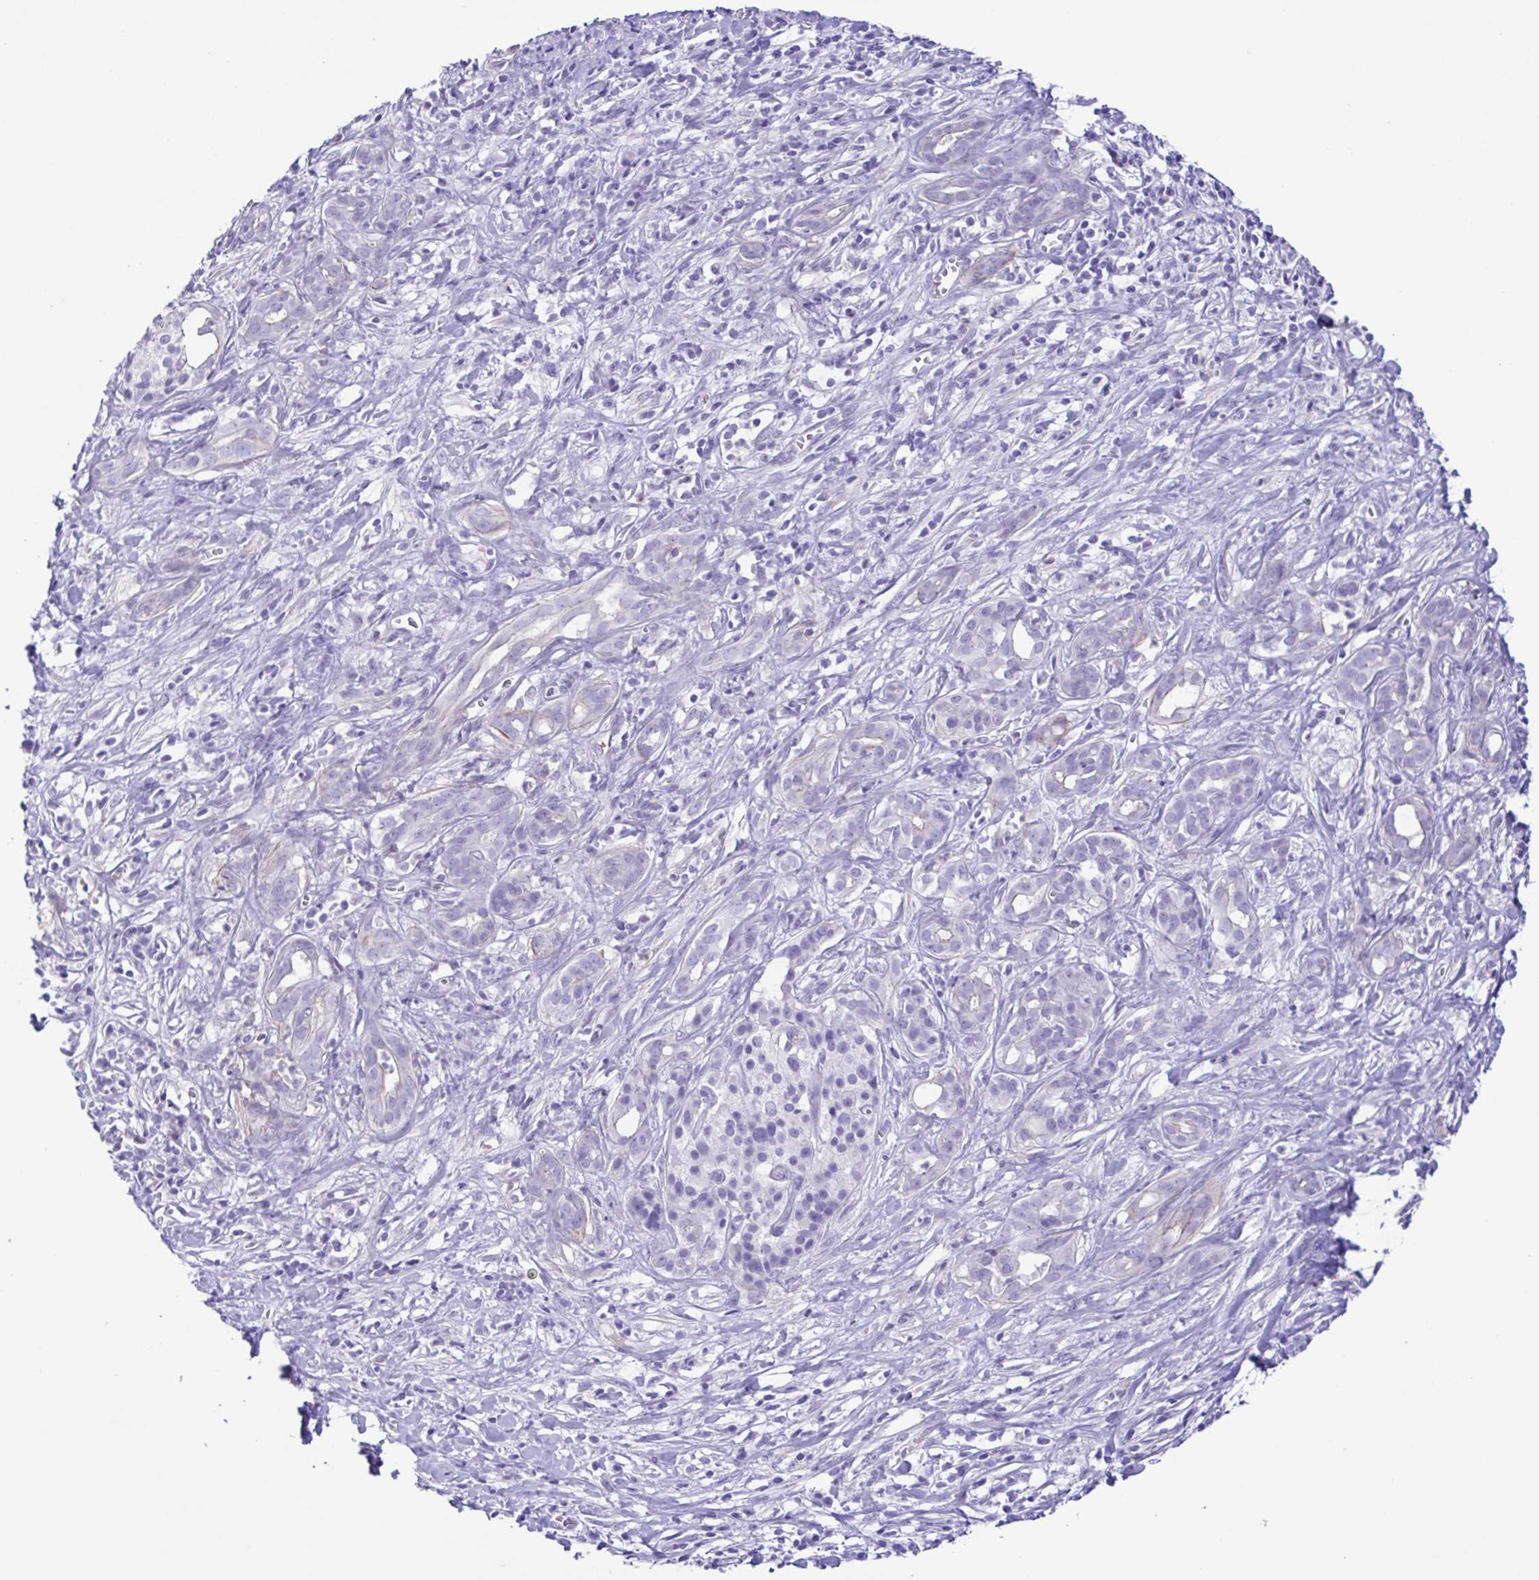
{"staining": {"intensity": "negative", "quantity": "none", "location": "none"}, "tissue": "pancreatic cancer", "cell_type": "Tumor cells", "image_type": "cancer", "snomed": [{"axis": "morphology", "description": "Adenocarcinoma, NOS"}, {"axis": "topography", "description": "Pancreas"}], "caption": "The photomicrograph displays no significant expression in tumor cells of pancreatic adenocarcinoma. The staining is performed using DAB (3,3'-diaminobenzidine) brown chromogen with nuclei counter-stained in using hematoxylin.", "gene": "CYP11B1", "patient": {"sex": "male", "age": 61}}